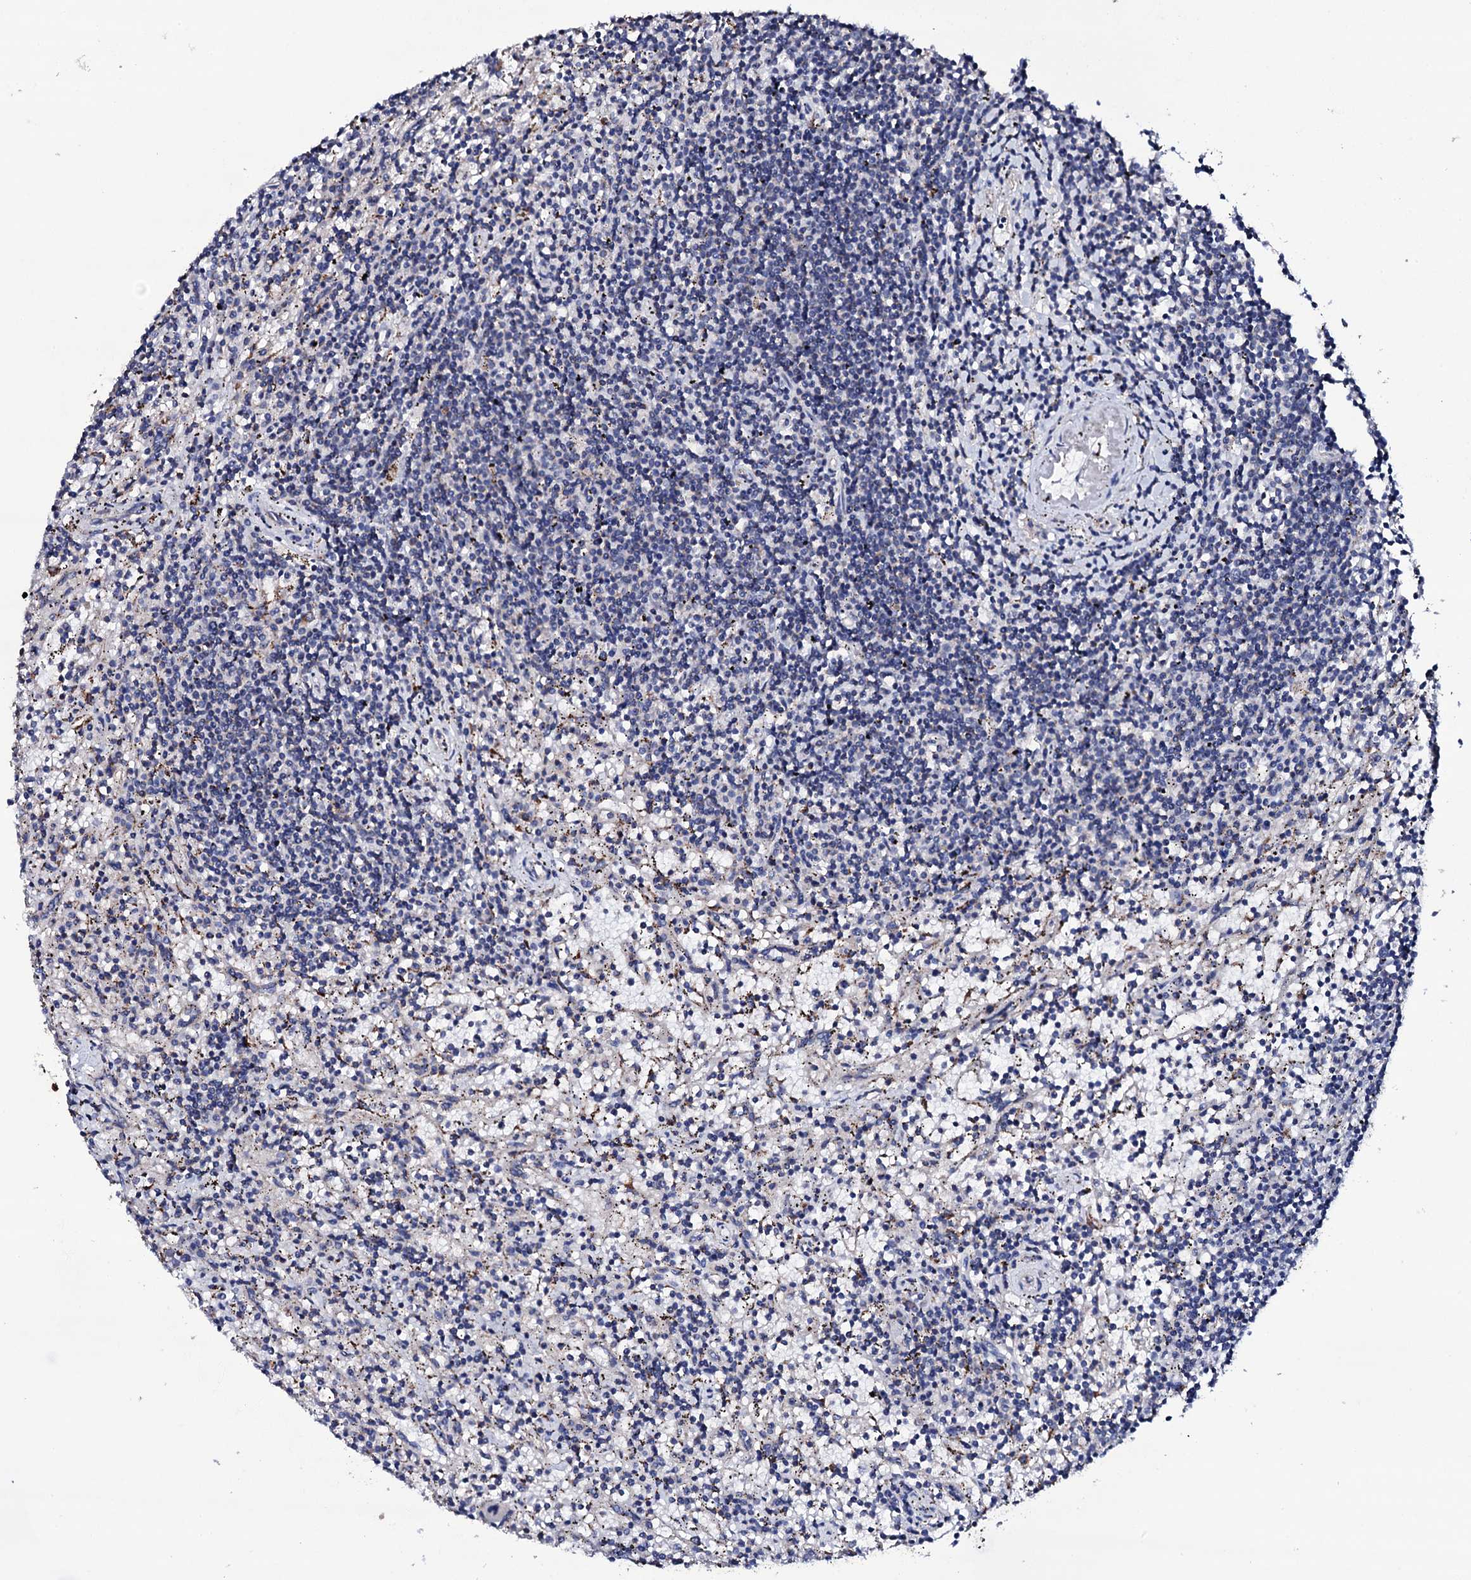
{"staining": {"intensity": "negative", "quantity": "none", "location": "none"}, "tissue": "lymphoma", "cell_type": "Tumor cells", "image_type": "cancer", "snomed": [{"axis": "morphology", "description": "Malignant lymphoma, non-Hodgkin's type, Low grade"}, {"axis": "topography", "description": "Spleen"}], "caption": "Tumor cells show no significant protein positivity in malignant lymphoma, non-Hodgkin's type (low-grade).", "gene": "TCAF2", "patient": {"sex": "male", "age": 76}}